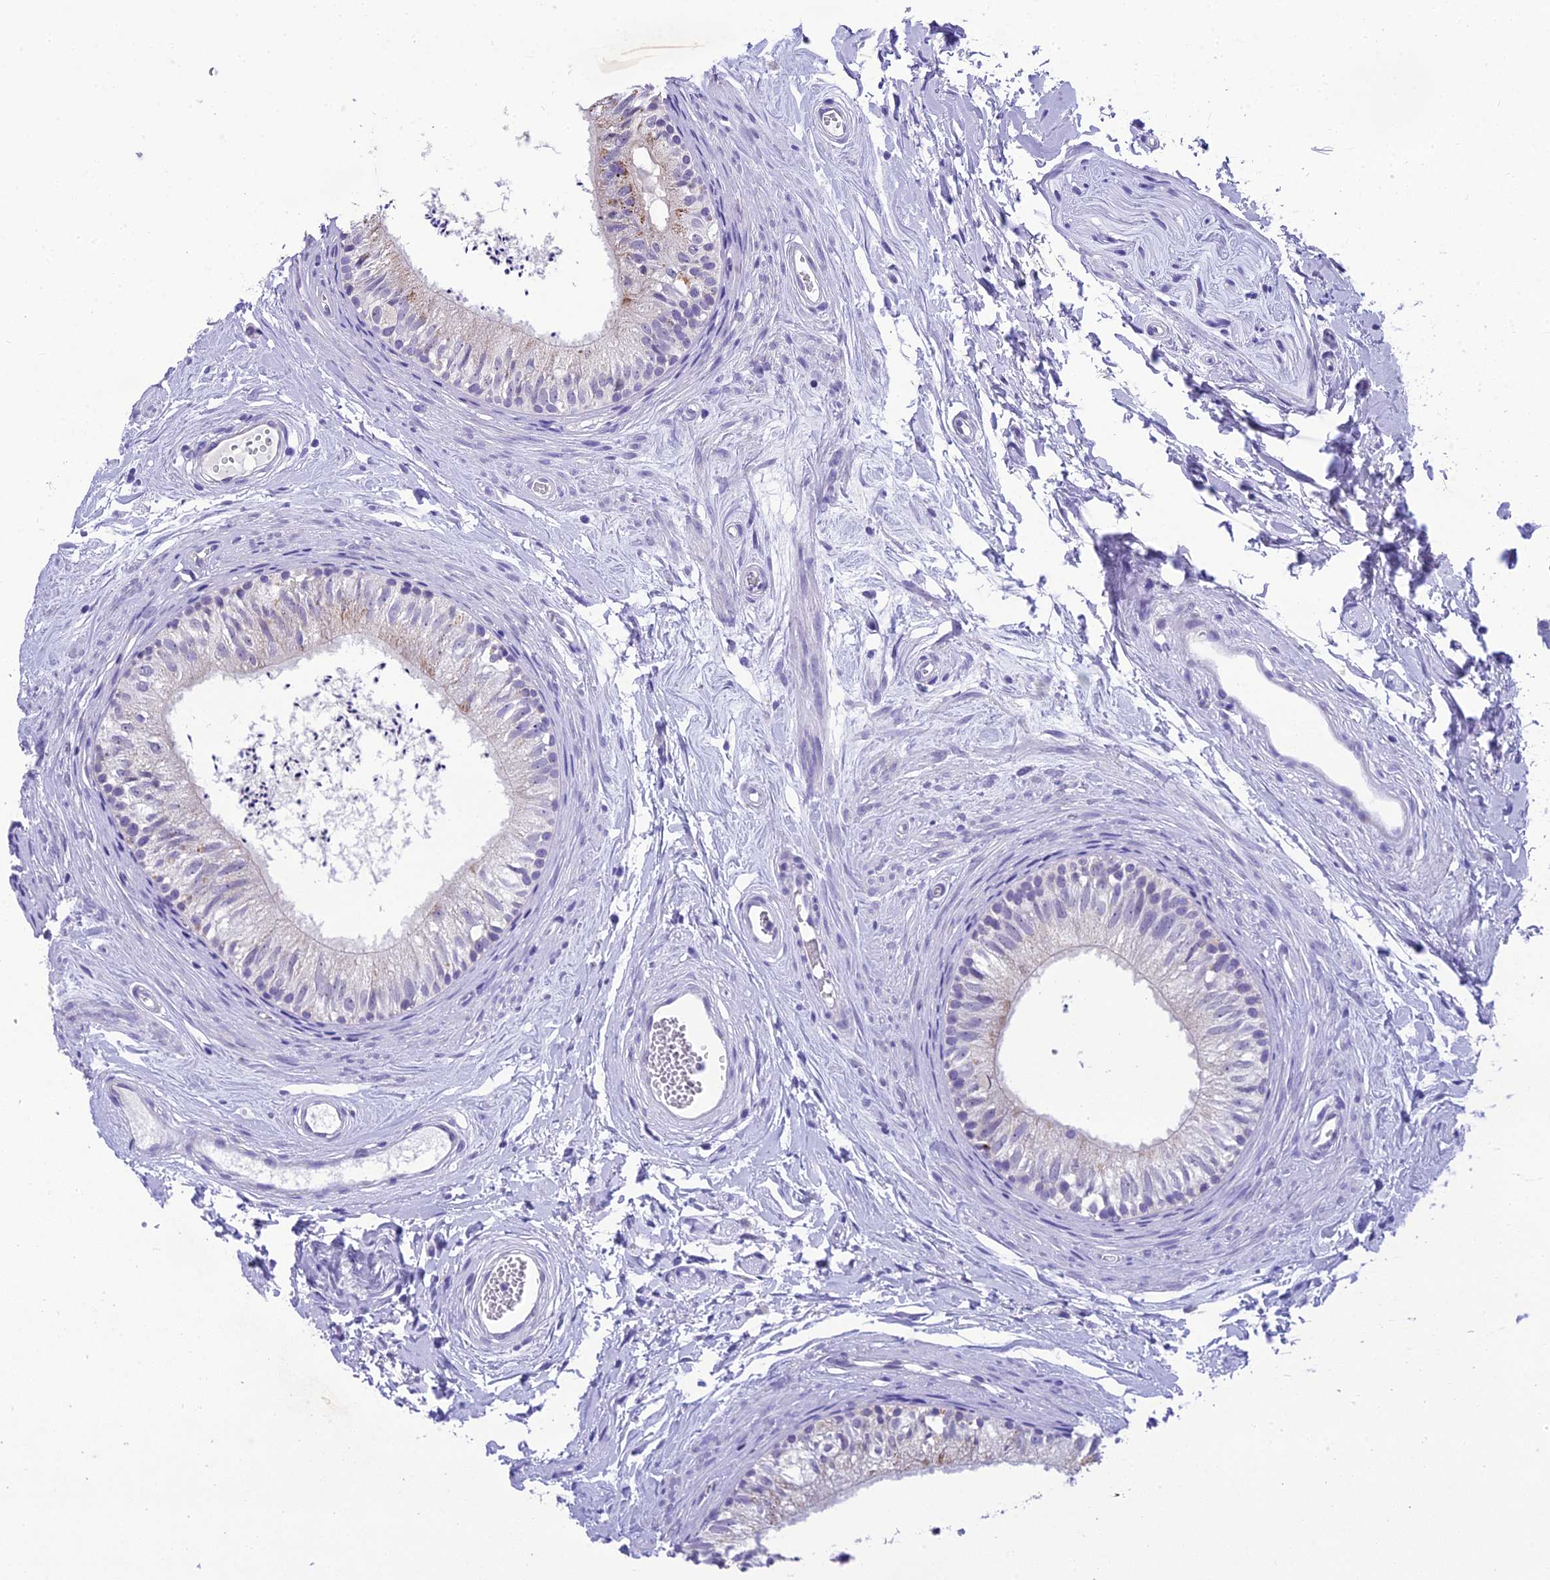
{"staining": {"intensity": "weak", "quantity": "<25%", "location": "cytoplasmic/membranous"}, "tissue": "epididymis", "cell_type": "Glandular cells", "image_type": "normal", "snomed": [{"axis": "morphology", "description": "Normal tissue, NOS"}, {"axis": "topography", "description": "Epididymis"}], "caption": "Glandular cells show no significant protein expression in normal epididymis. The staining was performed using DAB (3,3'-diaminobenzidine) to visualize the protein expression in brown, while the nuclei were stained in blue with hematoxylin (Magnification: 20x).", "gene": "MIIP", "patient": {"sex": "male", "age": 56}}